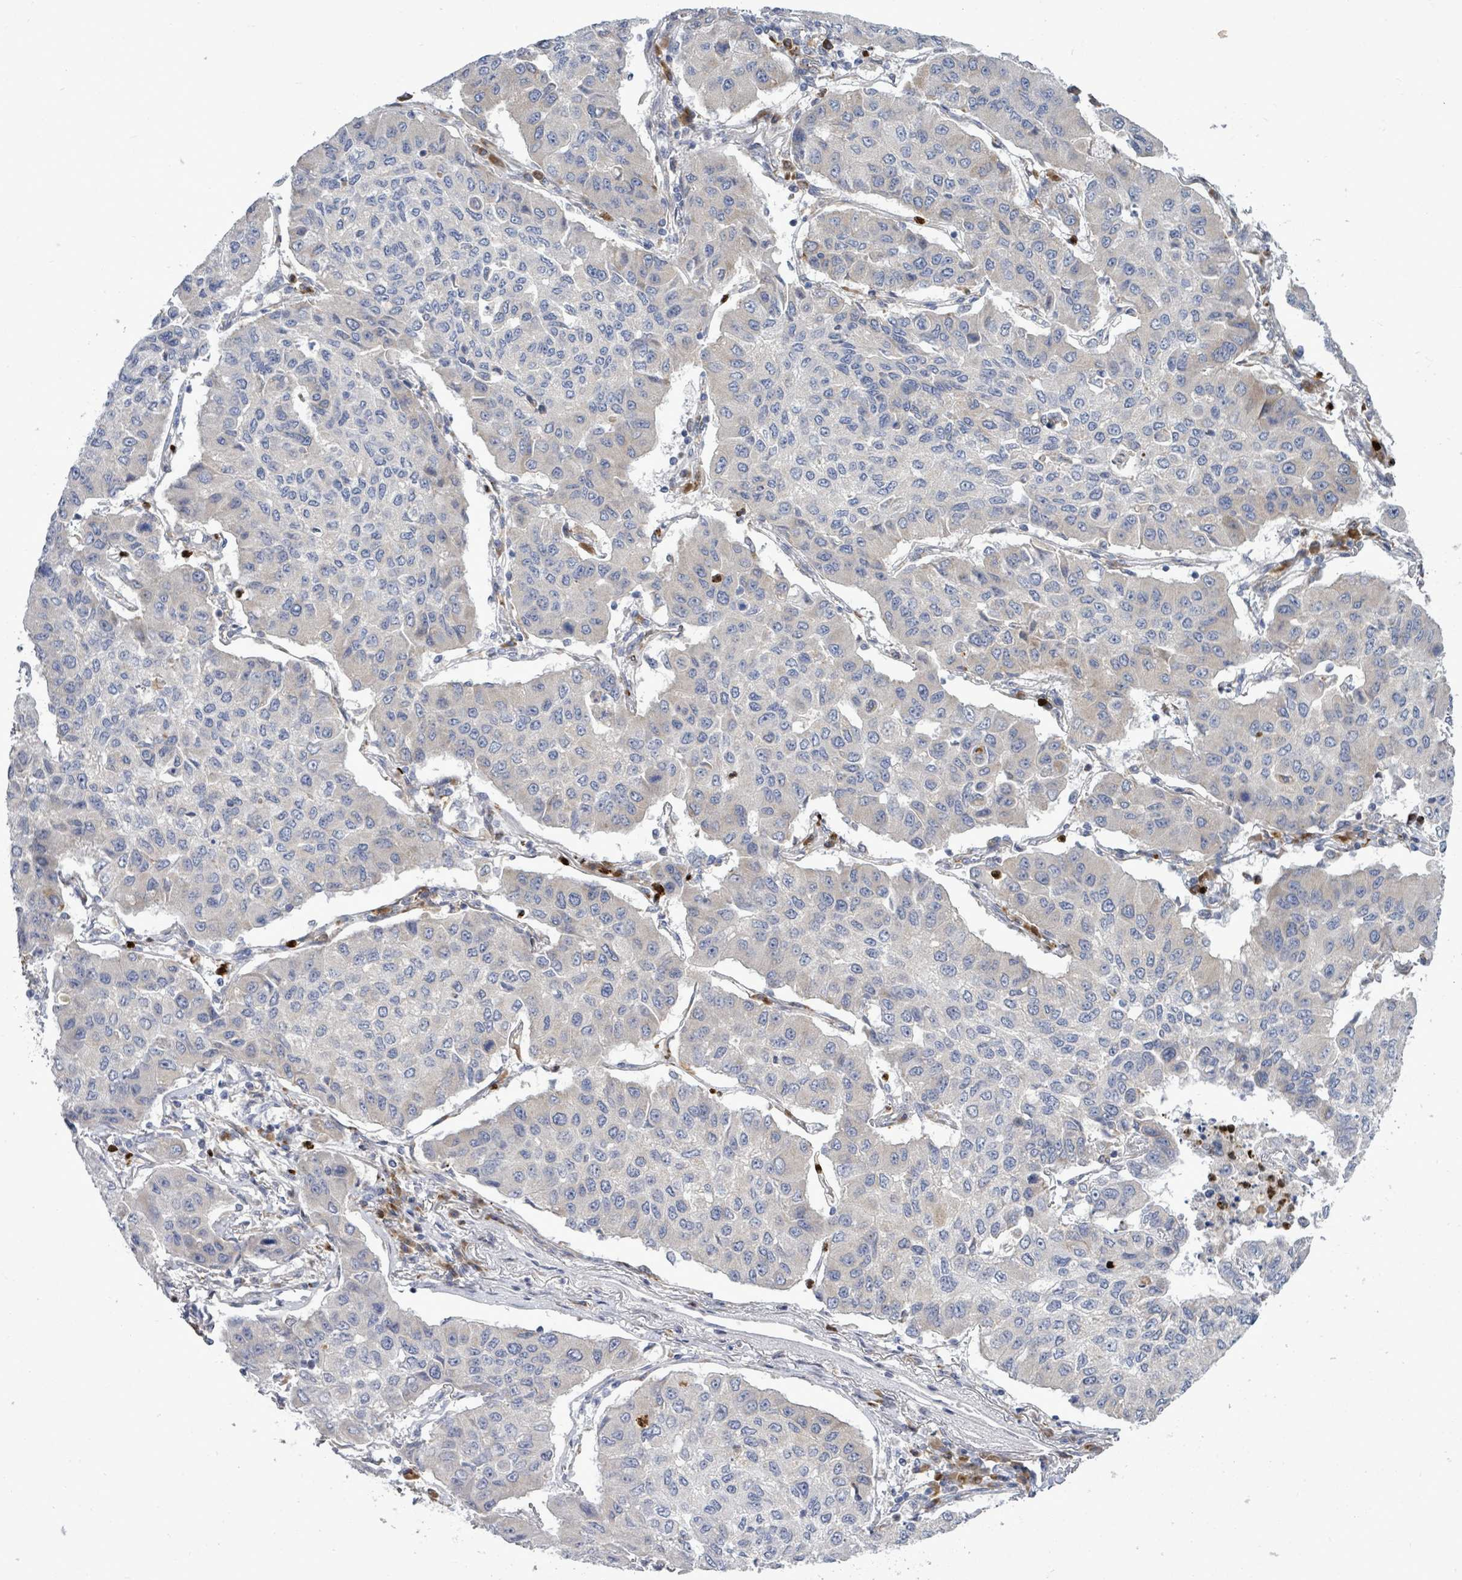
{"staining": {"intensity": "negative", "quantity": "none", "location": "none"}, "tissue": "lung cancer", "cell_type": "Tumor cells", "image_type": "cancer", "snomed": [{"axis": "morphology", "description": "Squamous cell carcinoma, NOS"}, {"axis": "topography", "description": "Lung"}], "caption": "An image of human squamous cell carcinoma (lung) is negative for staining in tumor cells.", "gene": "SAR1A", "patient": {"sex": "male", "age": 74}}